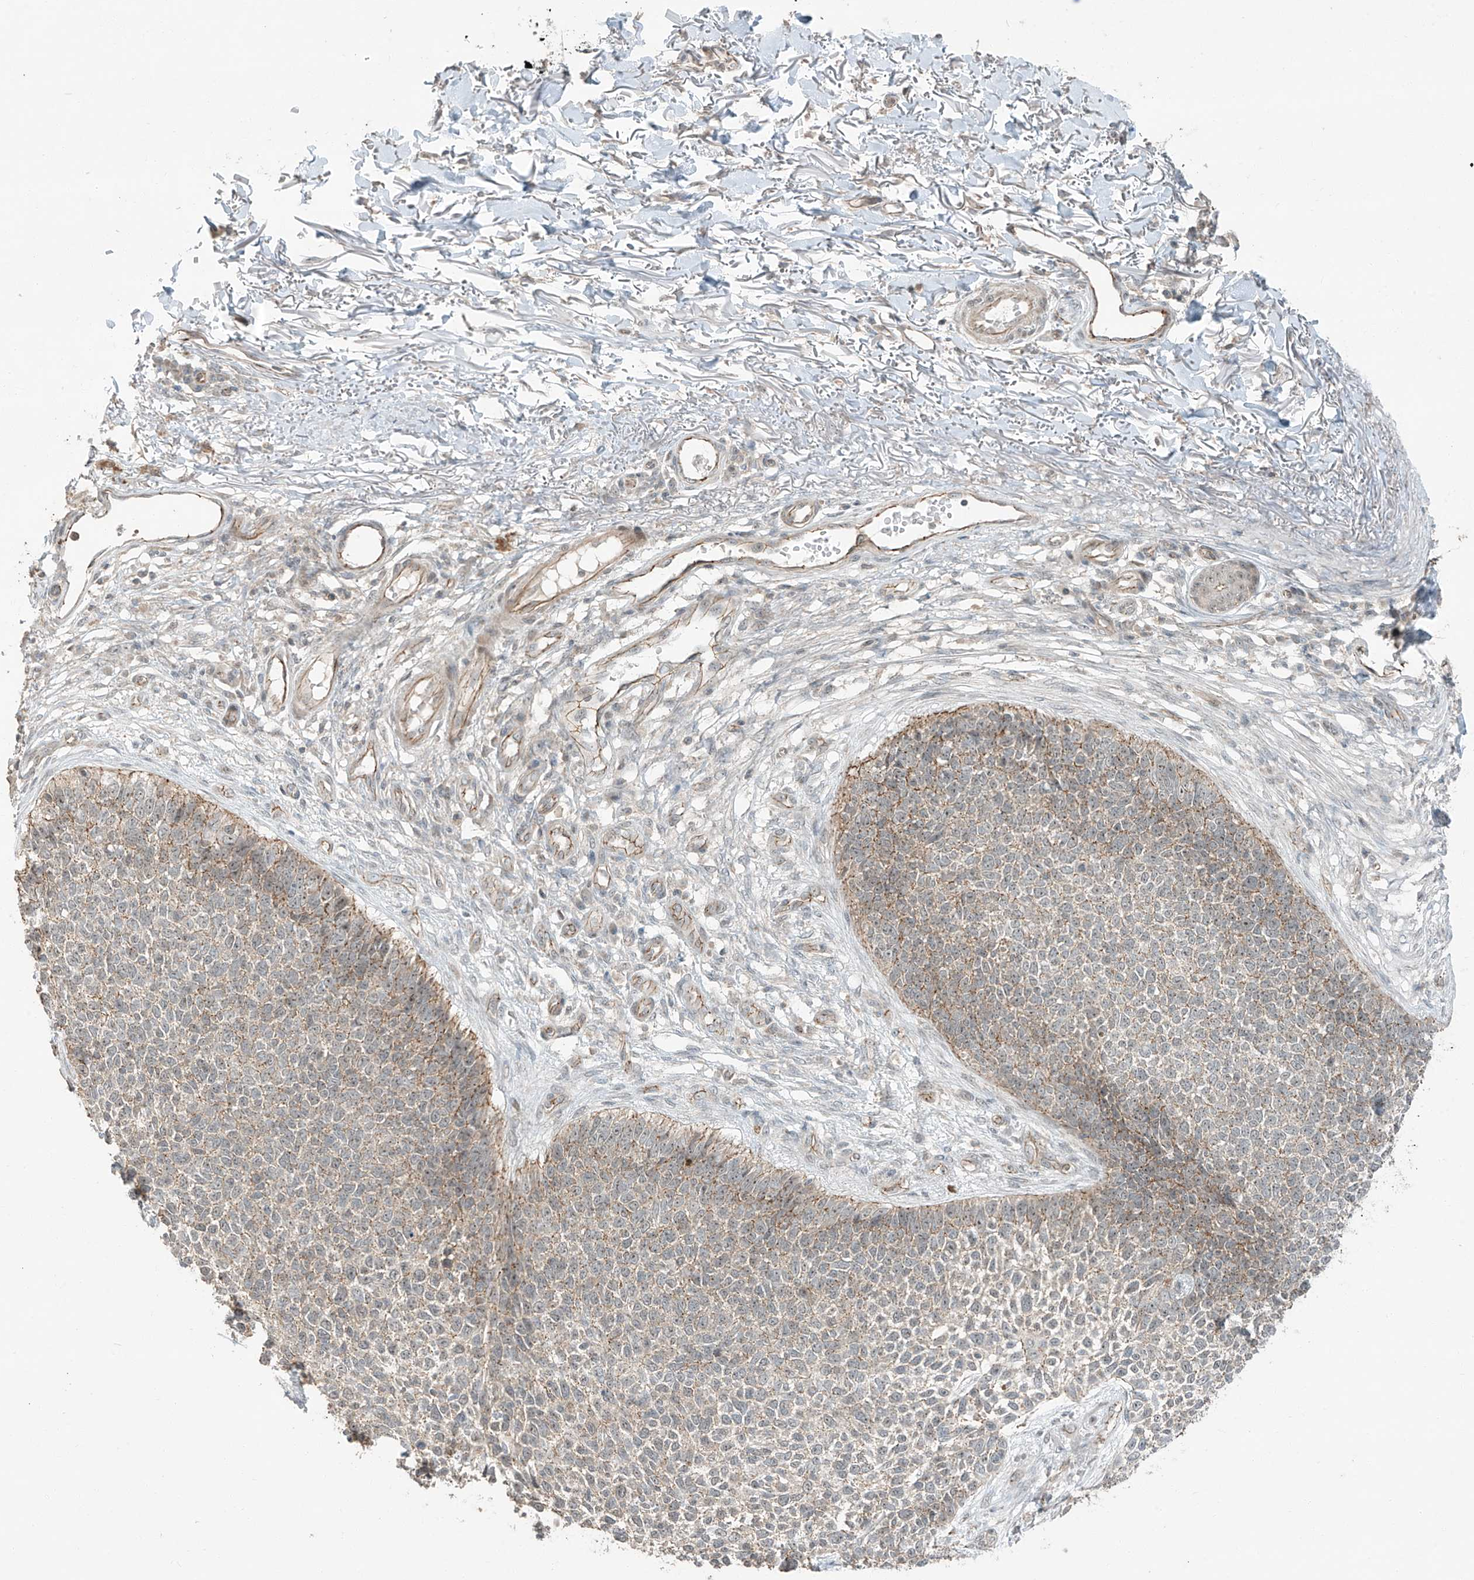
{"staining": {"intensity": "moderate", "quantity": "25%-75%", "location": "cytoplasmic/membranous"}, "tissue": "skin cancer", "cell_type": "Tumor cells", "image_type": "cancer", "snomed": [{"axis": "morphology", "description": "Basal cell carcinoma"}, {"axis": "topography", "description": "Skin"}], "caption": "Skin cancer stained with immunohistochemistry (IHC) reveals moderate cytoplasmic/membranous positivity in about 25%-75% of tumor cells. Using DAB (3,3'-diaminobenzidine) (brown) and hematoxylin (blue) stains, captured at high magnification using brightfield microscopy.", "gene": "ZNF16", "patient": {"sex": "female", "age": 84}}